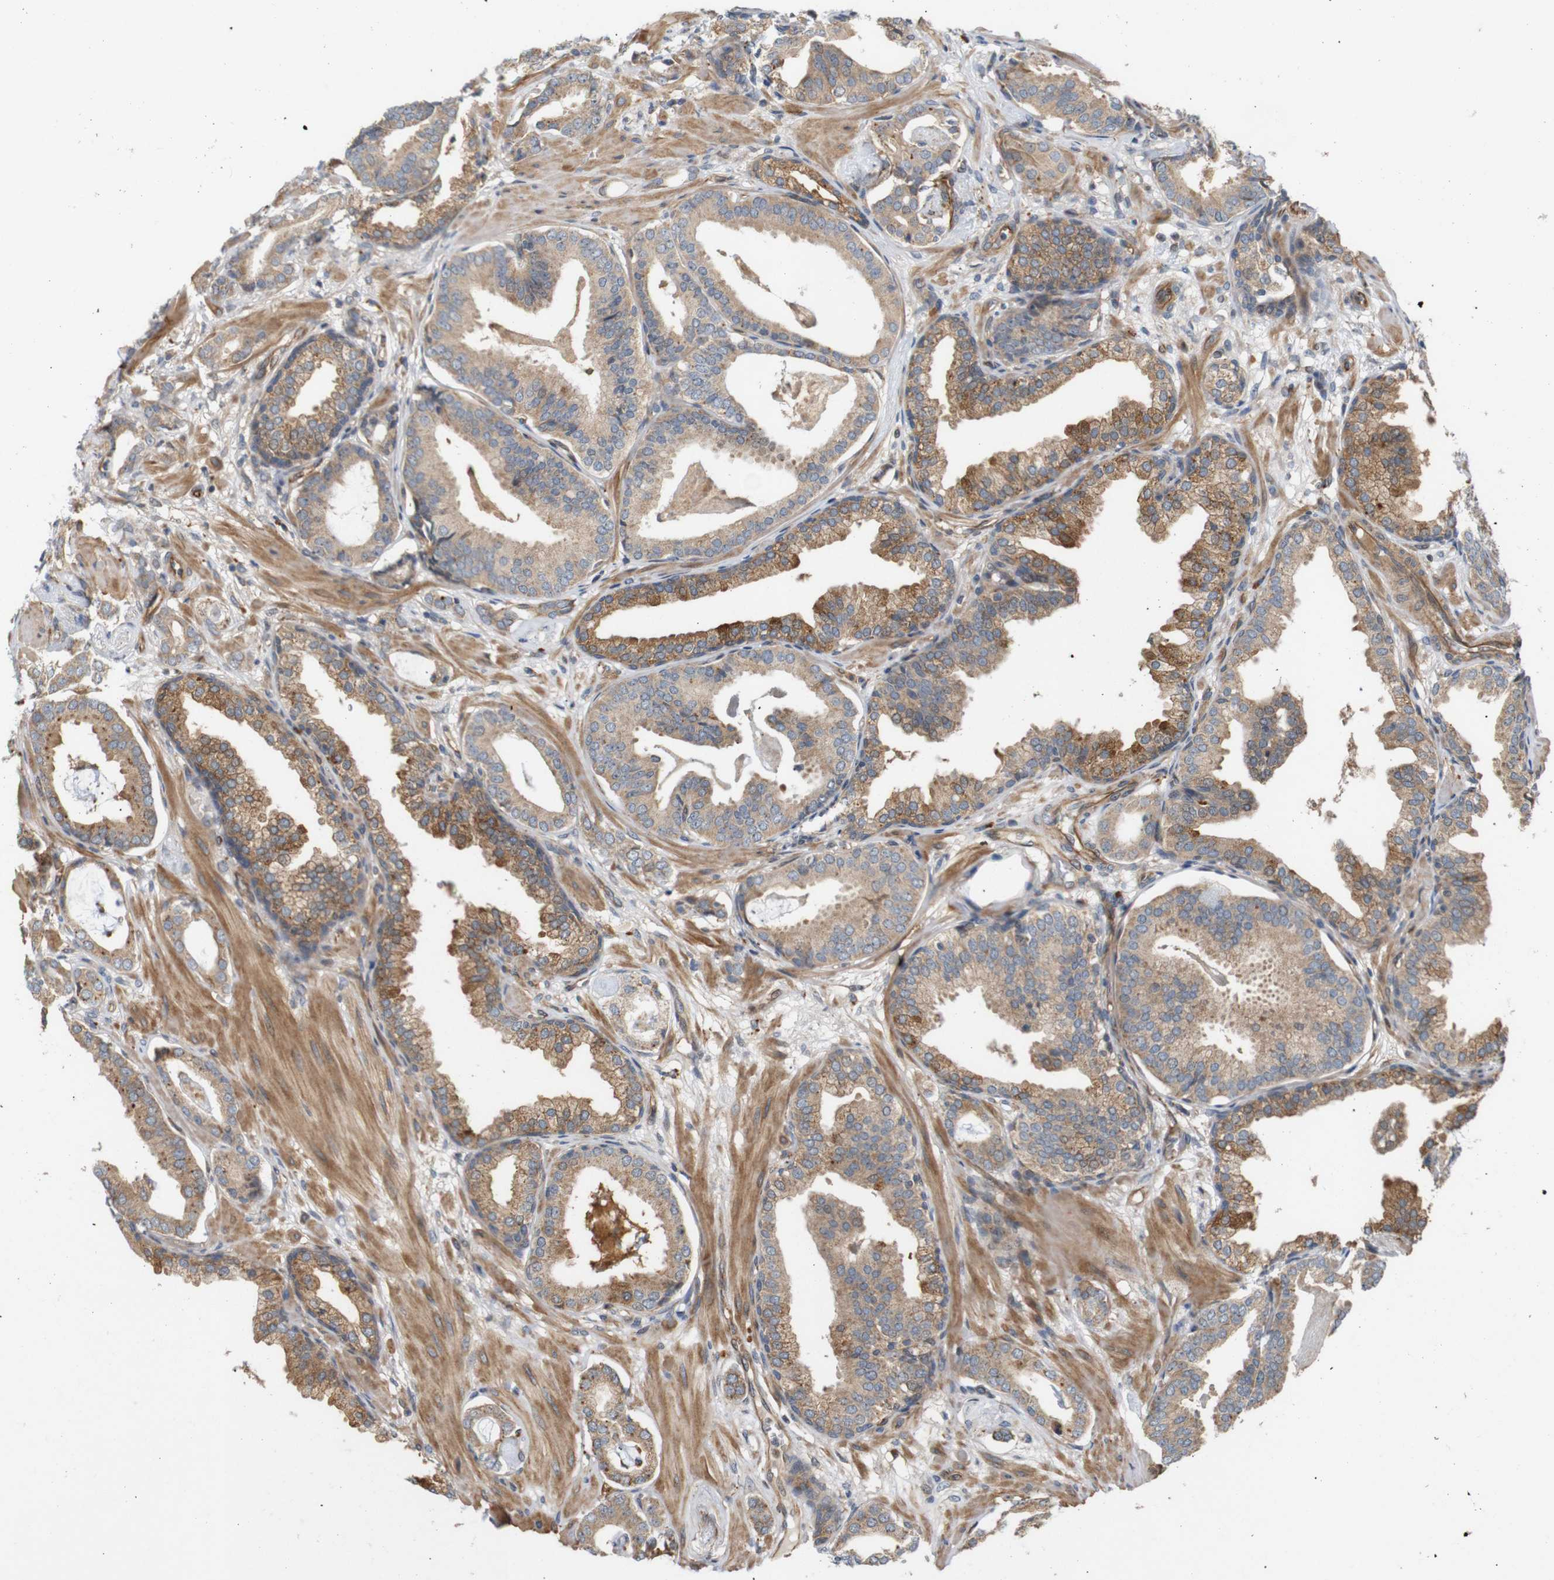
{"staining": {"intensity": "moderate", "quantity": ">75%", "location": "cytoplasmic/membranous"}, "tissue": "prostate cancer", "cell_type": "Tumor cells", "image_type": "cancer", "snomed": [{"axis": "morphology", "description": "Adenocarcinoma, Low grade"}, {"axis": "topography", "description": "Prostate"}], "caption": "Protein expression analysis of human prostate low-grade adenocarcinoma reveals moderate cytoplasmic/membranous expression in about >75% of tumor cells.", "gene": "RPTOR", "patient": {"sex": "male", "age": 53}}